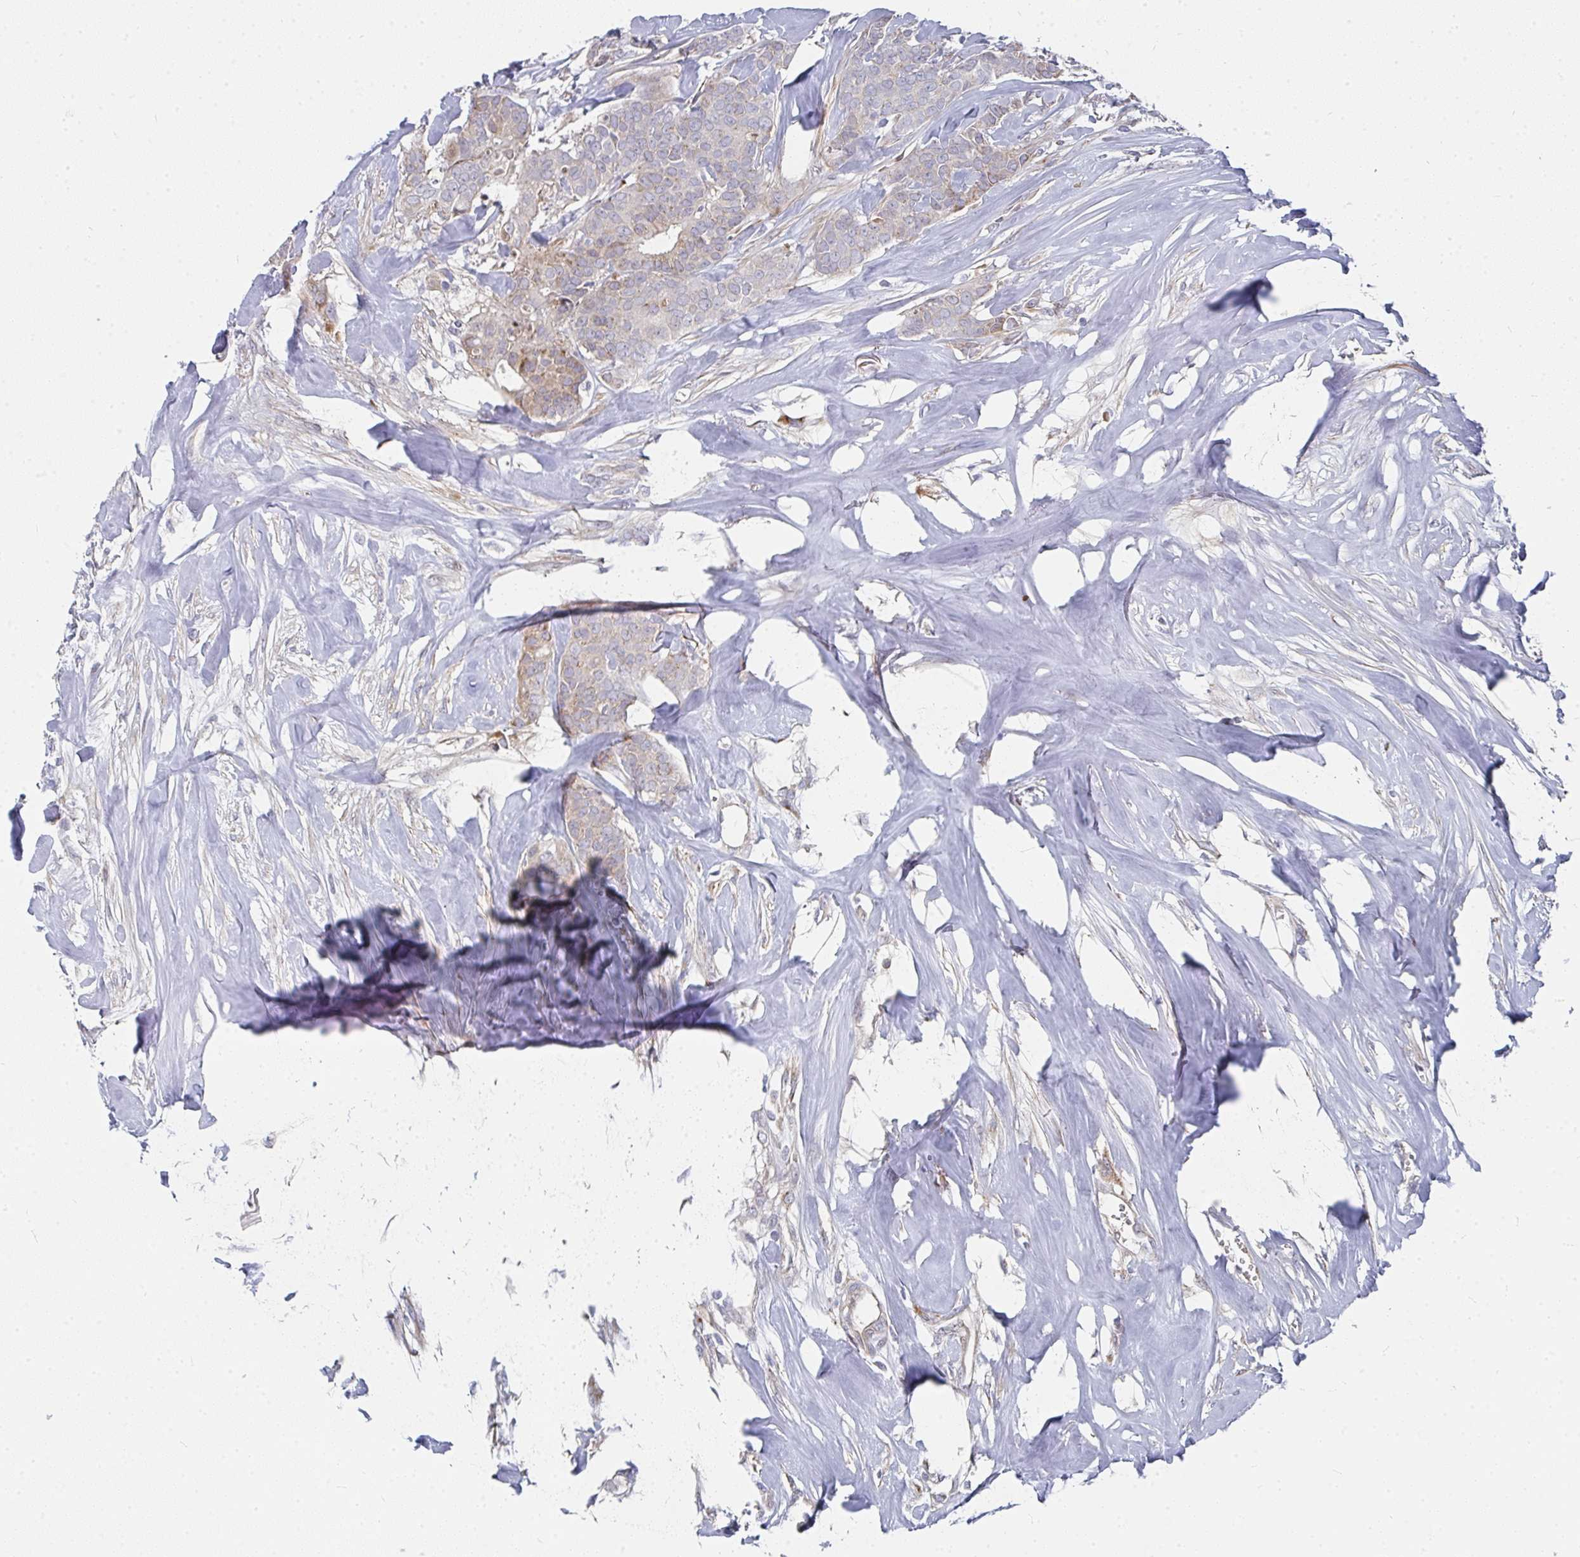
{"staining": {"intensity": "weak", "quantity": "<25%", "location": "cytoplasmic/membranous"}, "tissue": "breast cancer", "cell_type": "Tumor cells", "image_type": "cancer", "snomed": [{"axis": "morphology", "description": "Duct carcinoma"}, {"axis": "topography", "description": "Breast"}], "caption": "High power microscopy micrograph of an IHC image of breast infiltrating ductal carcinoma, revealing no significant positivity in tumor cells.", "gene": "RHEBL1", "patient": {"sex": "female", "age": 84}}